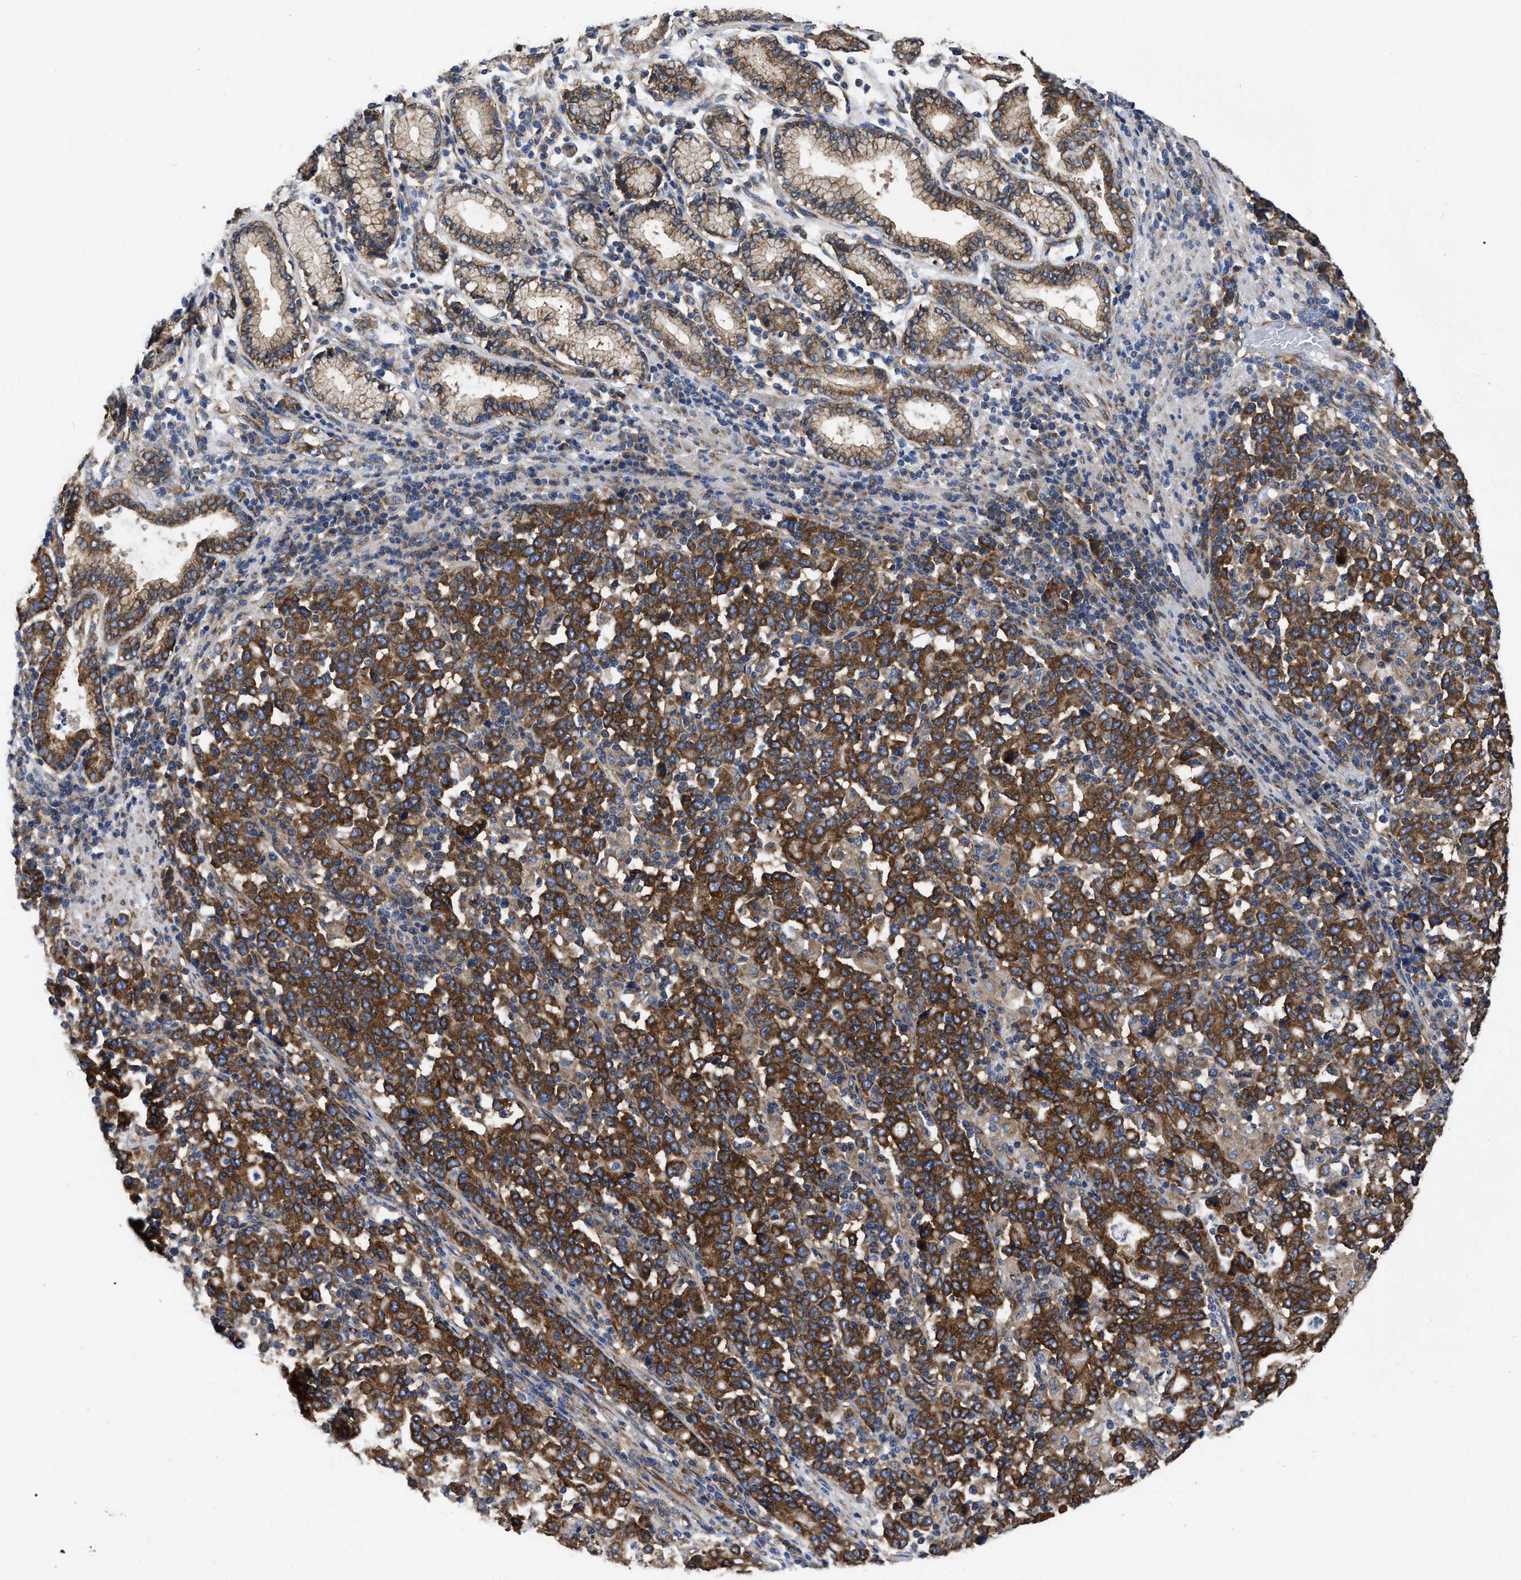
{"staining": {"intensity": "strong", "quantity": ">75%", "location": "cytoplasmic/membranous"}, "tissue": "stomach cancer", "cell_type": "Tumor cells", "image_type": "cancer", "snomed": [{"axis": "morphology", "description": "Adenocarcinoma, NOS"}, {"axis": "topography", "description": "Stomach, upper"}], "caption": "Immunohistochemical staining of adenocarcinoma (stomach) exhibits strong cytoplasmic/membranous protein positivity in about >75% of tumor cells.", "gene": "FAM120A", "patient": {"sex": "male", "age": 69}}